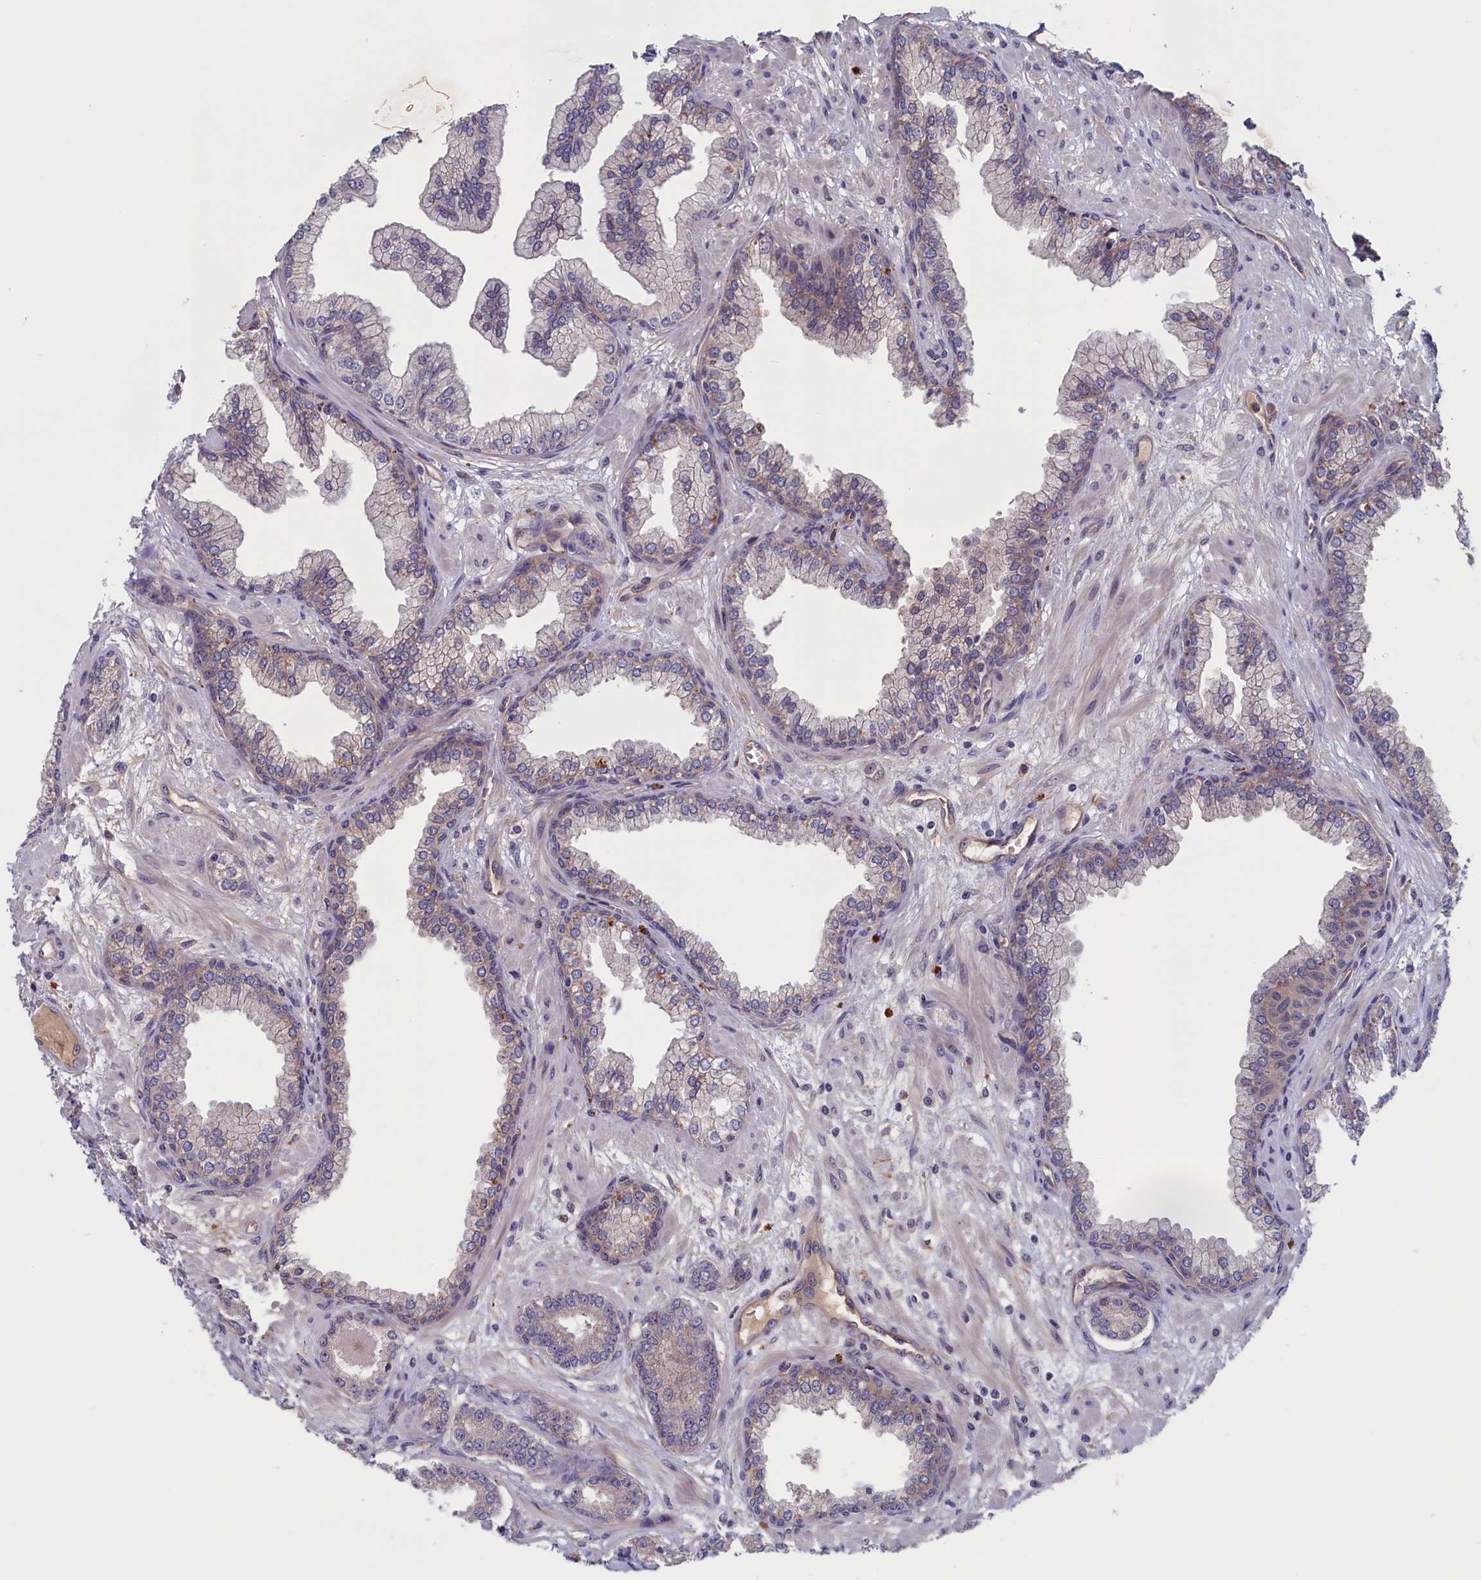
{"staining": {"intensity": "weak", "quantity": "<25%", "location": "cytoplasmic/membranous"}, "tissue": "prostate cancer", "cell_type": "Tumor cells", "image_type": "cancer", "snomed": [{"axis": "morphology", "description": "Adenocarcinoma, Low grade"}, {"axis": "topography", "description": "Prostate"}], "caption": "This is a histopathology image of immunohistochemistry (IHC) staining of prostate cancer, which shows no expression in tumor cells.", "gene": "PLP2", "patient": {"sex": "male", "age": 64}}